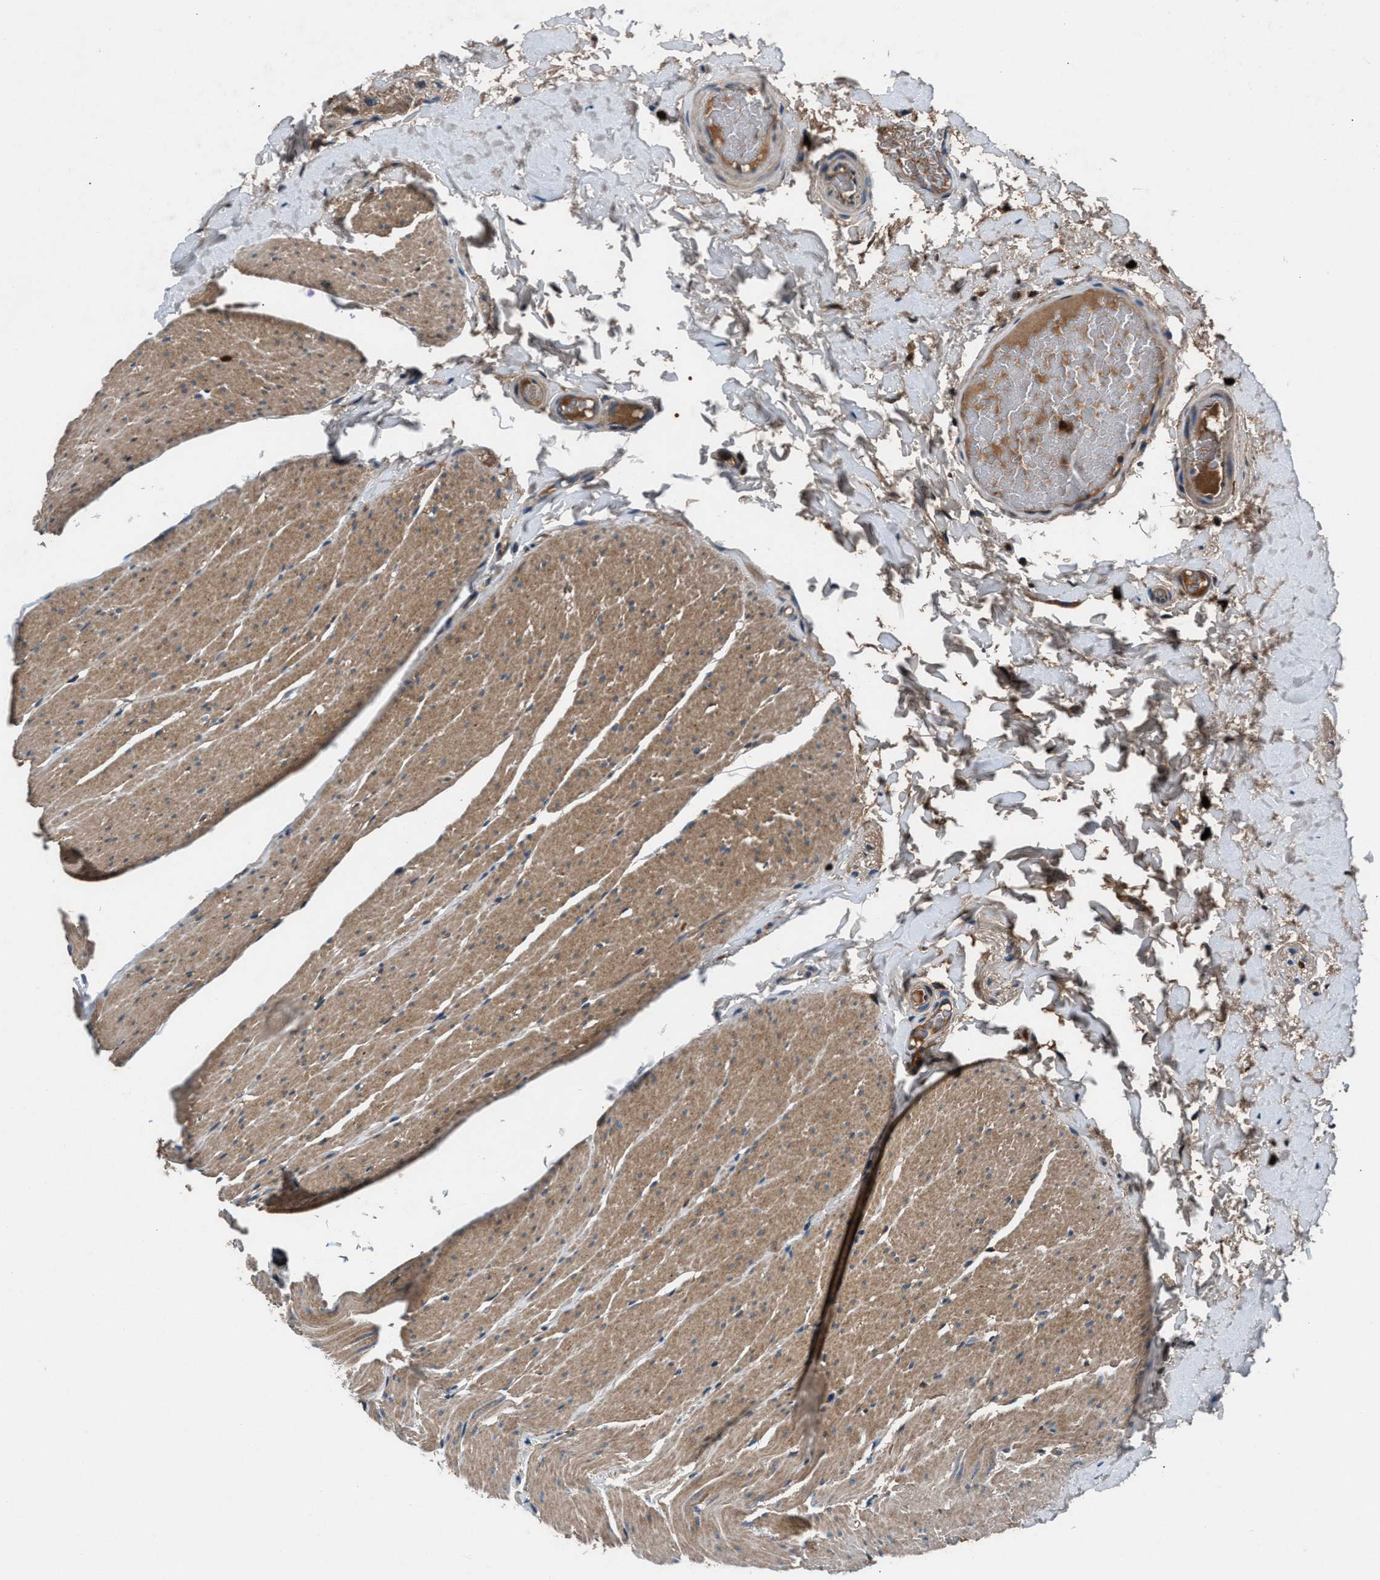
{"staining": {"intensity": "moderate", "quantity": ">75%", "location": "cytoplasmic/membranous"}, "tissue": "colon", "cell_type": "Endothelial cells", "image_type": "normal", "snomed": [{"axis": "morphology", "description": "Normal tissue, NOS"}, {"axis": "topography", "description": "Colon"}], "caption": "The immunohistochemical stain shows moderate cytoplasmic/membranous staining in endothelial cells of normal colon.", "gene": "FAM221A", "patient": {"sex": "female", "age": 56}}